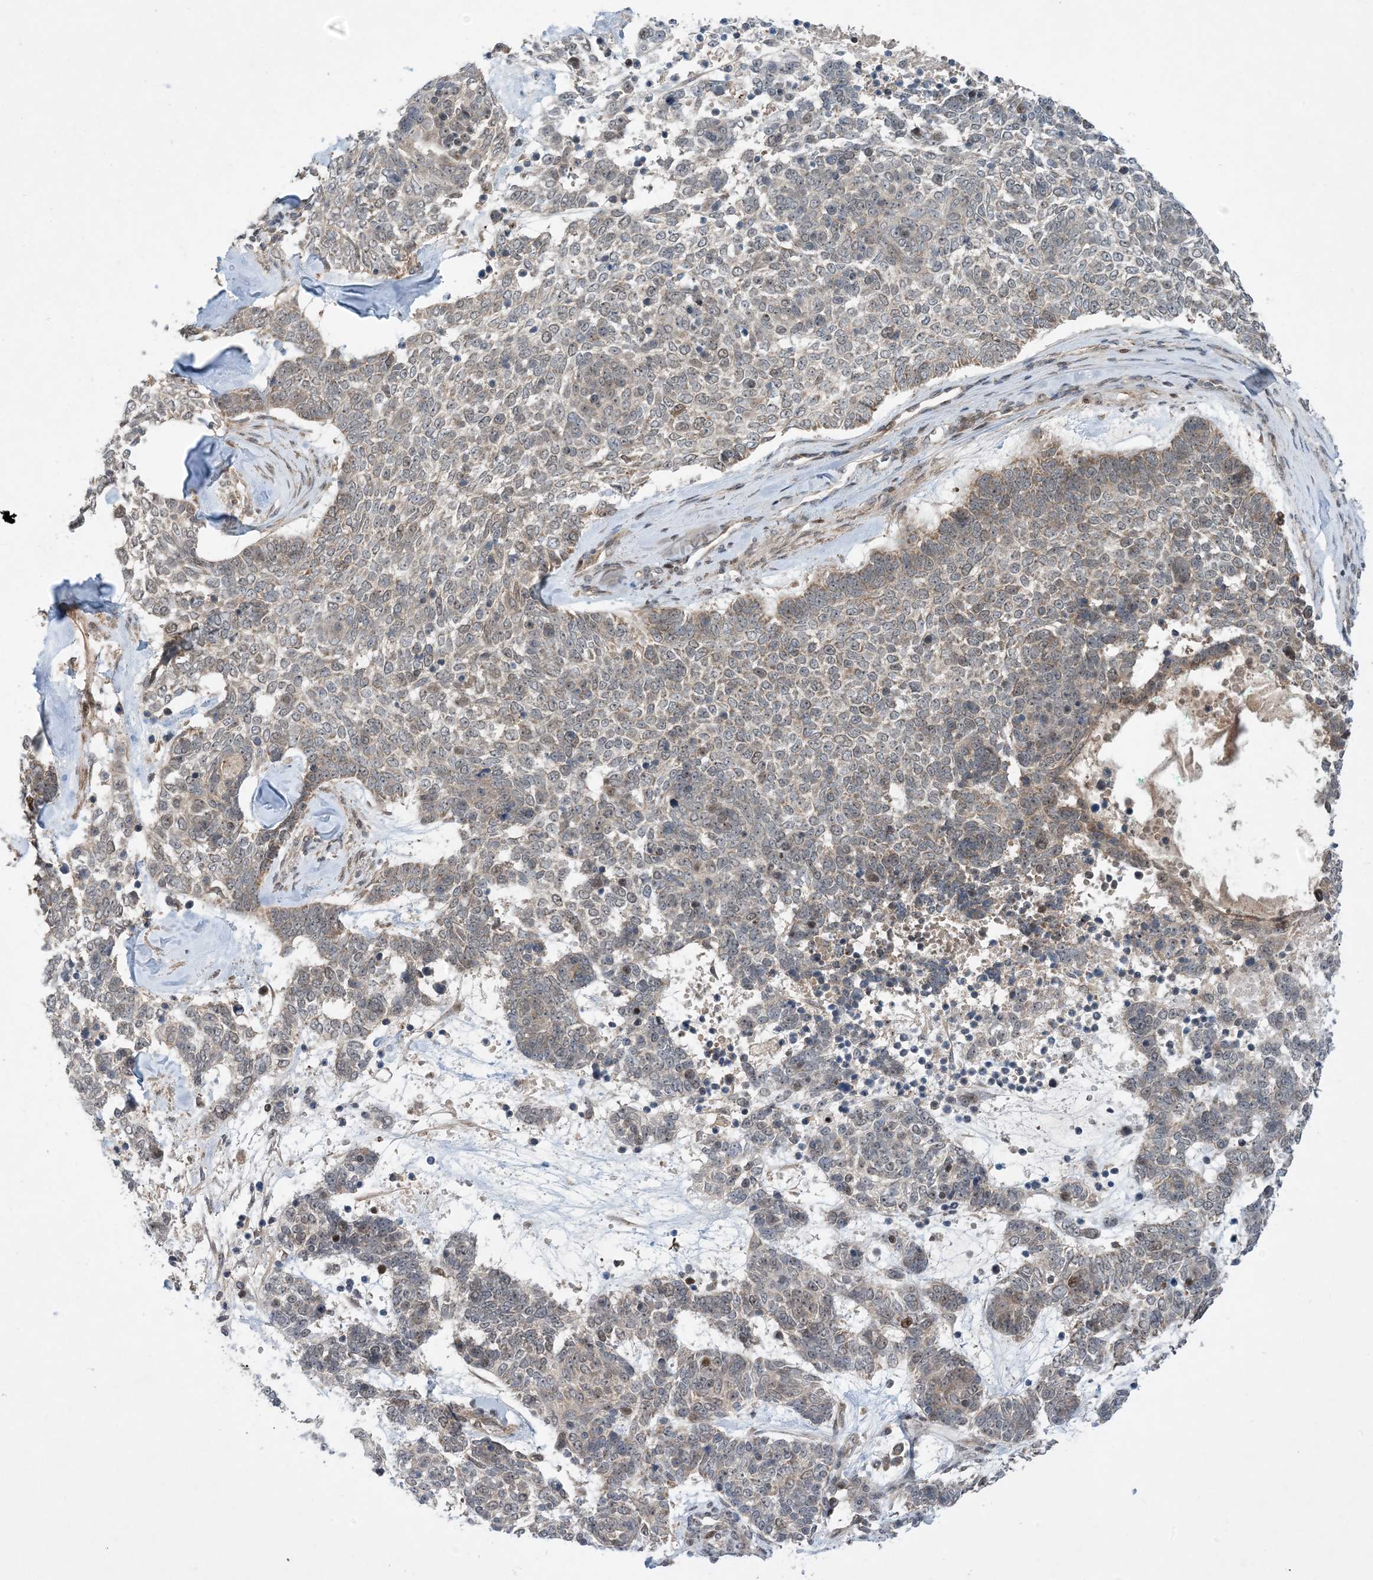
{"staining": {"intensity": "moderate", "quantity": "<25%", "location": "cytoplasmic/membranous"}, "tissue": "skin cancer", "cell_type": "Tumor cells", "image_type": "cancer", "snomed": [{"axis": "morphology", "description": "Basal cell carcinoma"}, {"axis": "topography", "description": "Skin"}], "caption": "Immunohistochemistry (DAB) staining of skin cancer reveals moderate cytoplasmic/membranous protein expression in approximately <25% of tumor cells.", "gene": "HEMK1", "patient": {"sex": "female", "age": 81}}